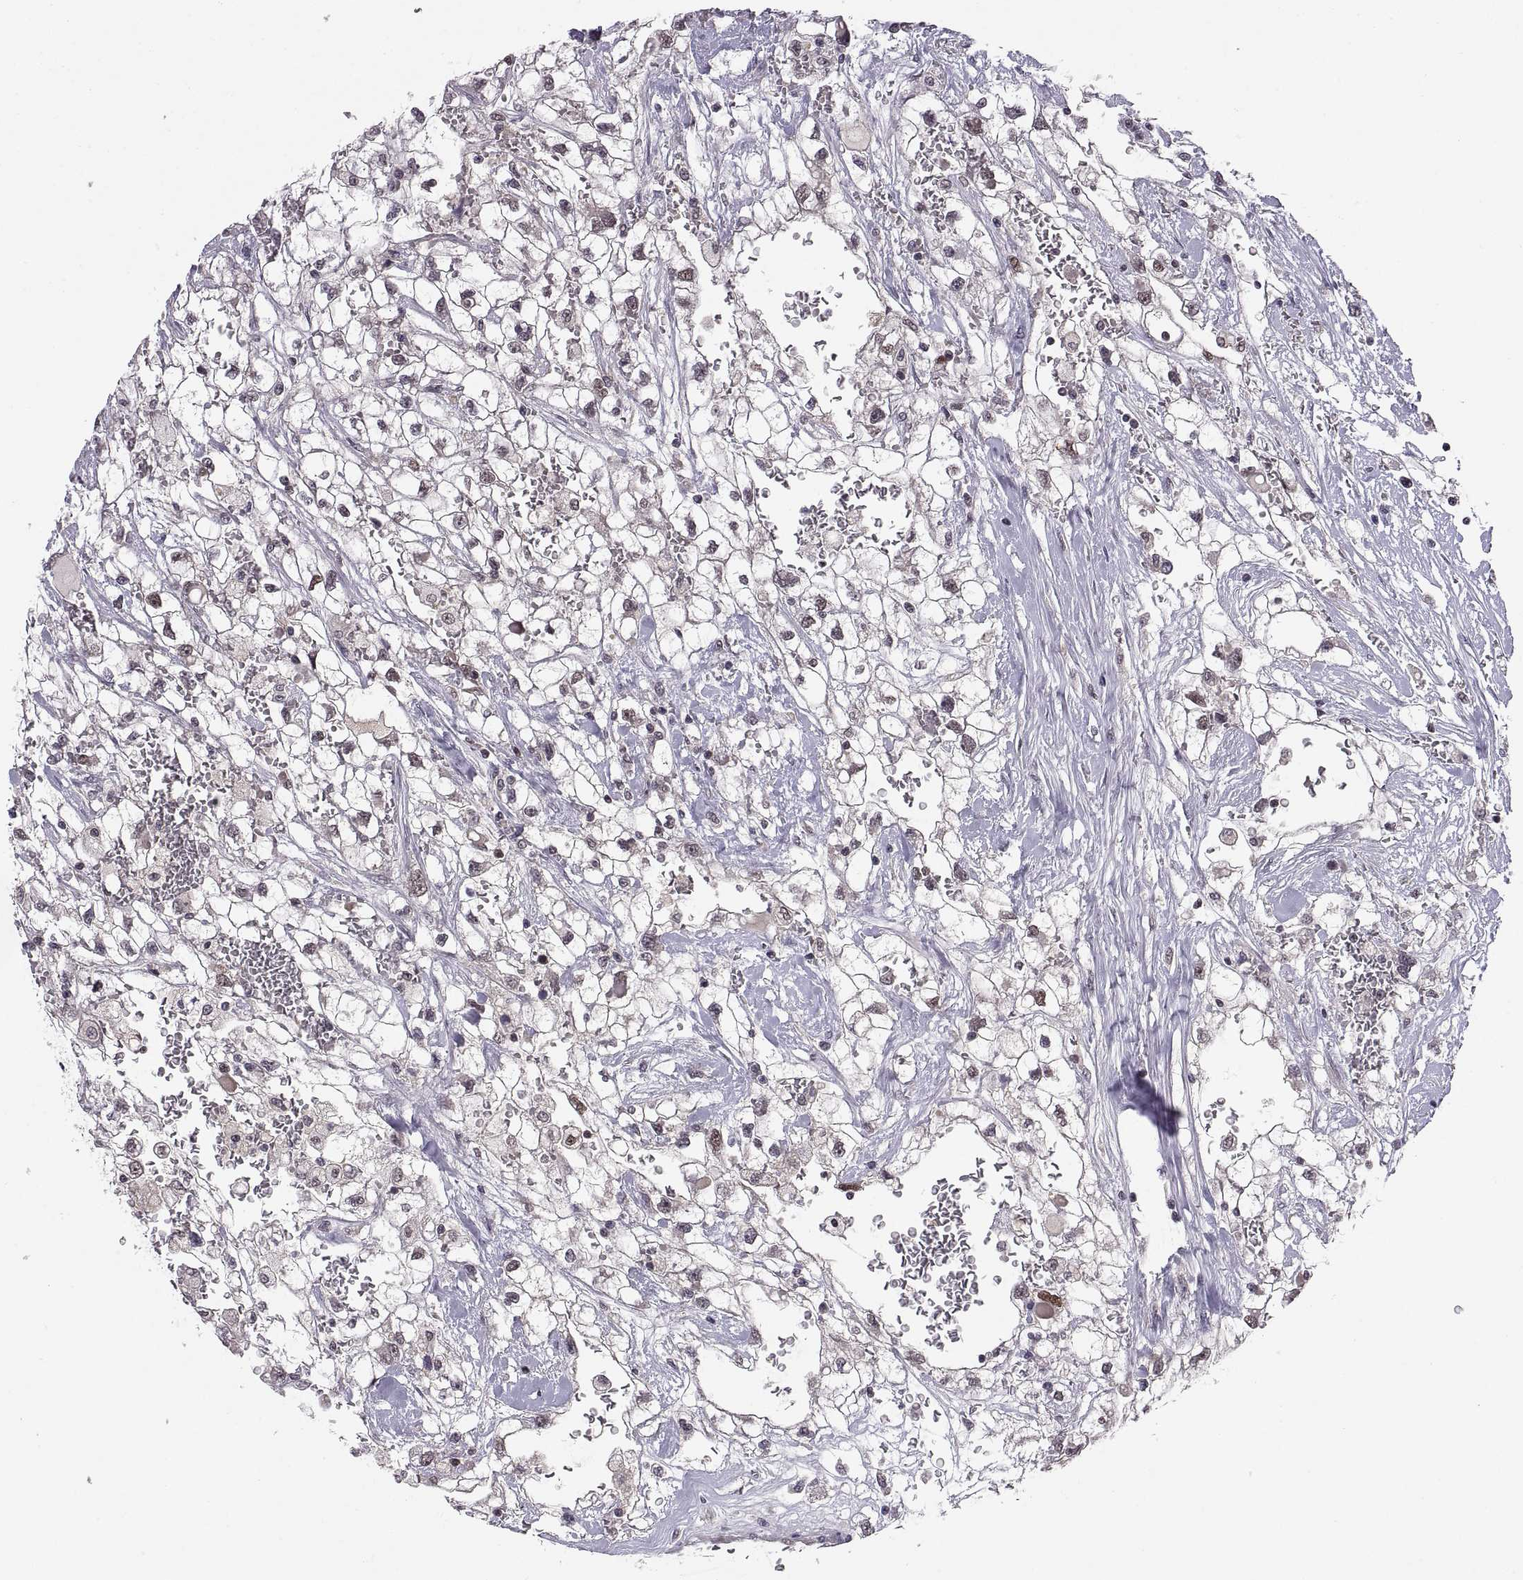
{"staining": {"intensity": "negative", "quantity": "none", "location": "none"}, "tissue": "renal cancer", "cell_type": "Tumor cells", "image_type": "cancer", "snomed": [{"axis": "morphology", "description": "Adenocarcinoma, NOS"}, {"axis": "topography", "description": "Kidney"}], "caption": "High magnification brightfield microscopy of renal adenocarcinoma stained with DAB (brown) and counterstained with hematoxylin (blue): tumor cells show no significant staining.", "gene": "CHFR", "patient": {"sex": "male", "age": 59}}